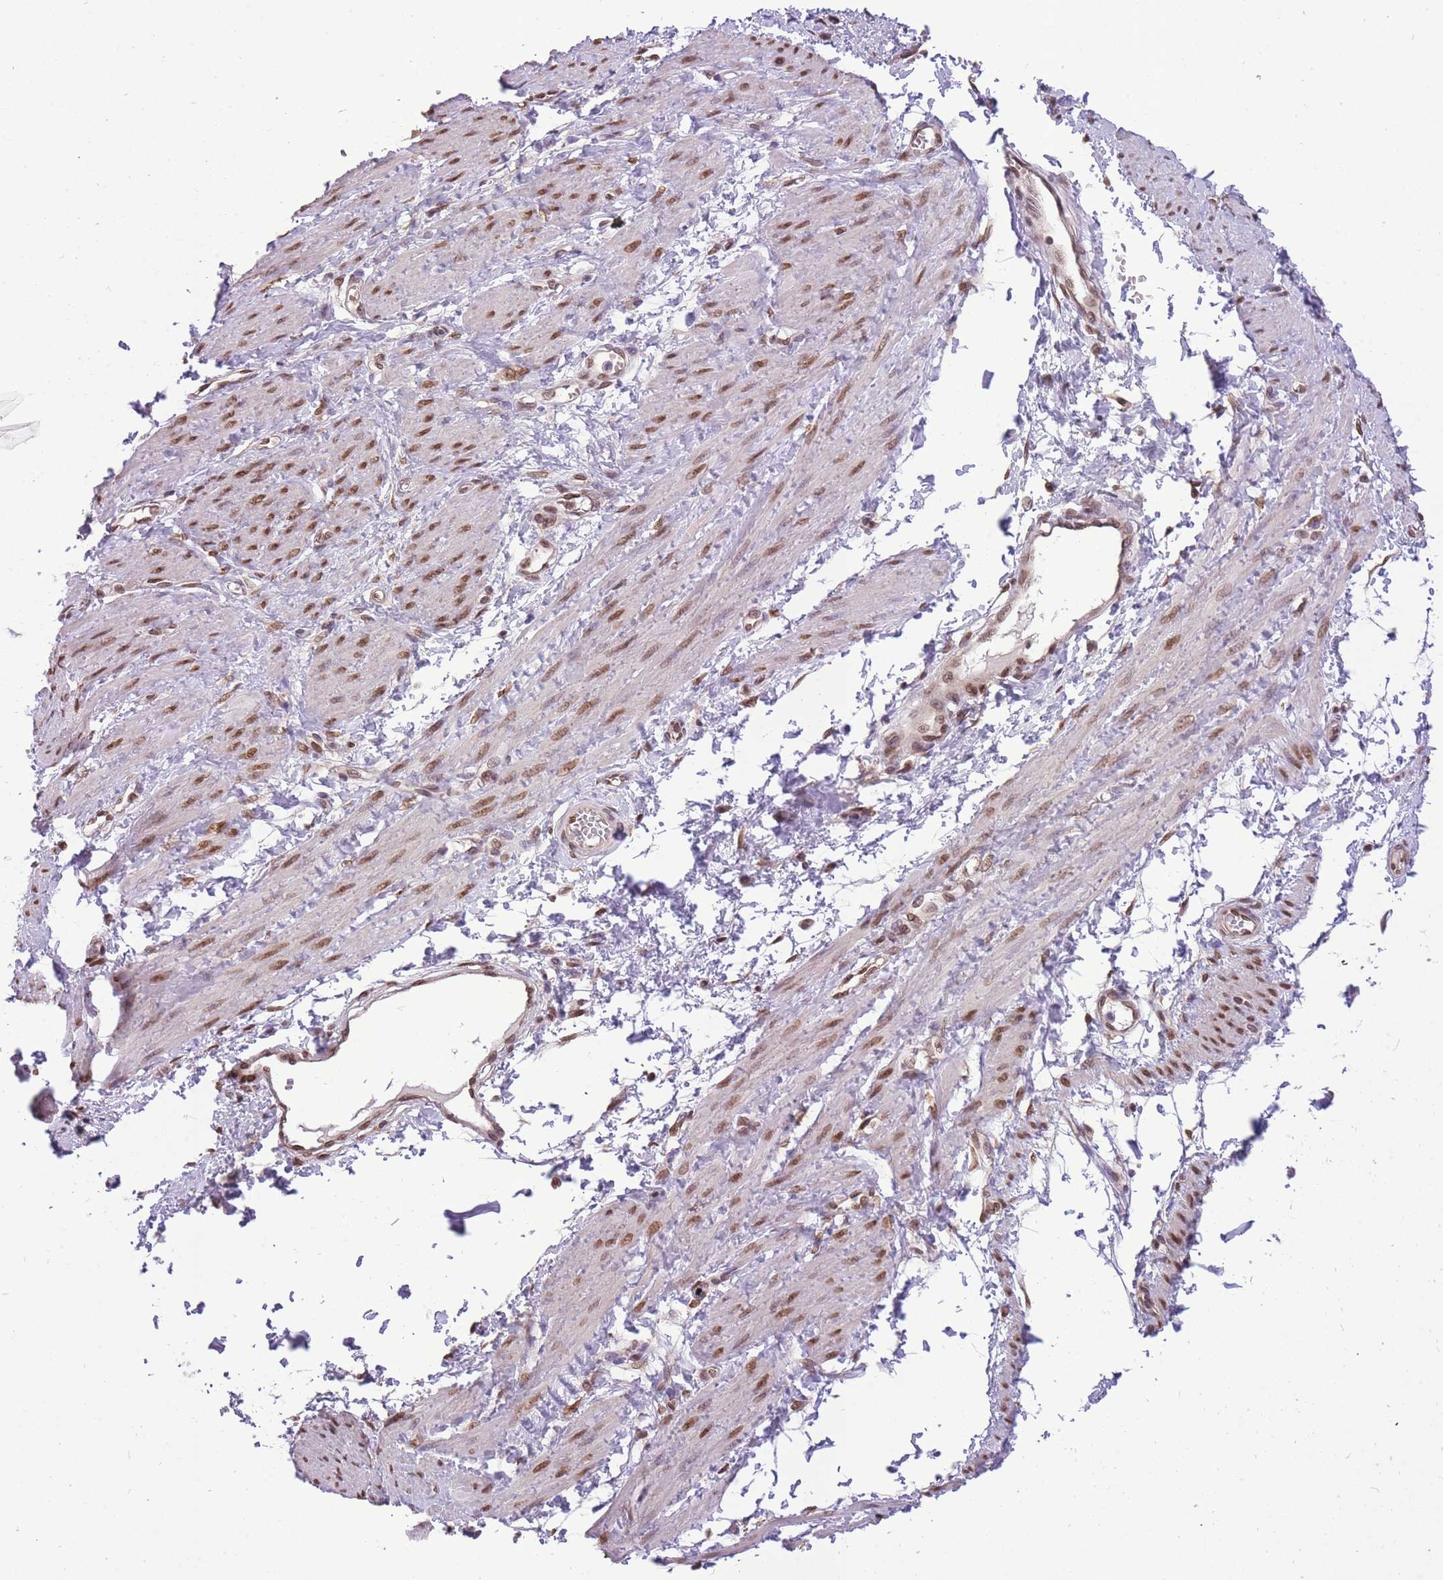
{"staining": {"intensity": "moderate", "quantity": ">75%", "location": "nuclear"}, "tissue": "smooth muscle", "cell_type": "Smooth muscle cells", "image_type": "normal", "snomed": [{"axis": "morphology", "description": "Normal tissue, NOS"}, {"axis": "topography", "description": "Smooth muscle"}, {"axis": "topography", "description": "Uterus"}], "caption": "IHC staining of normal smooth muscle, which displays medium levels of moderate nuclear expression in approximately >75% of smooth muscle cells indicating moderate nuclear protein positivity. The staining was performed using DAB (brown) for protein detection and nuclei were counterstained in hematoxylin (blue).", "gene": "CDIP1", "patient": {"sex": "female", "age": 39}}